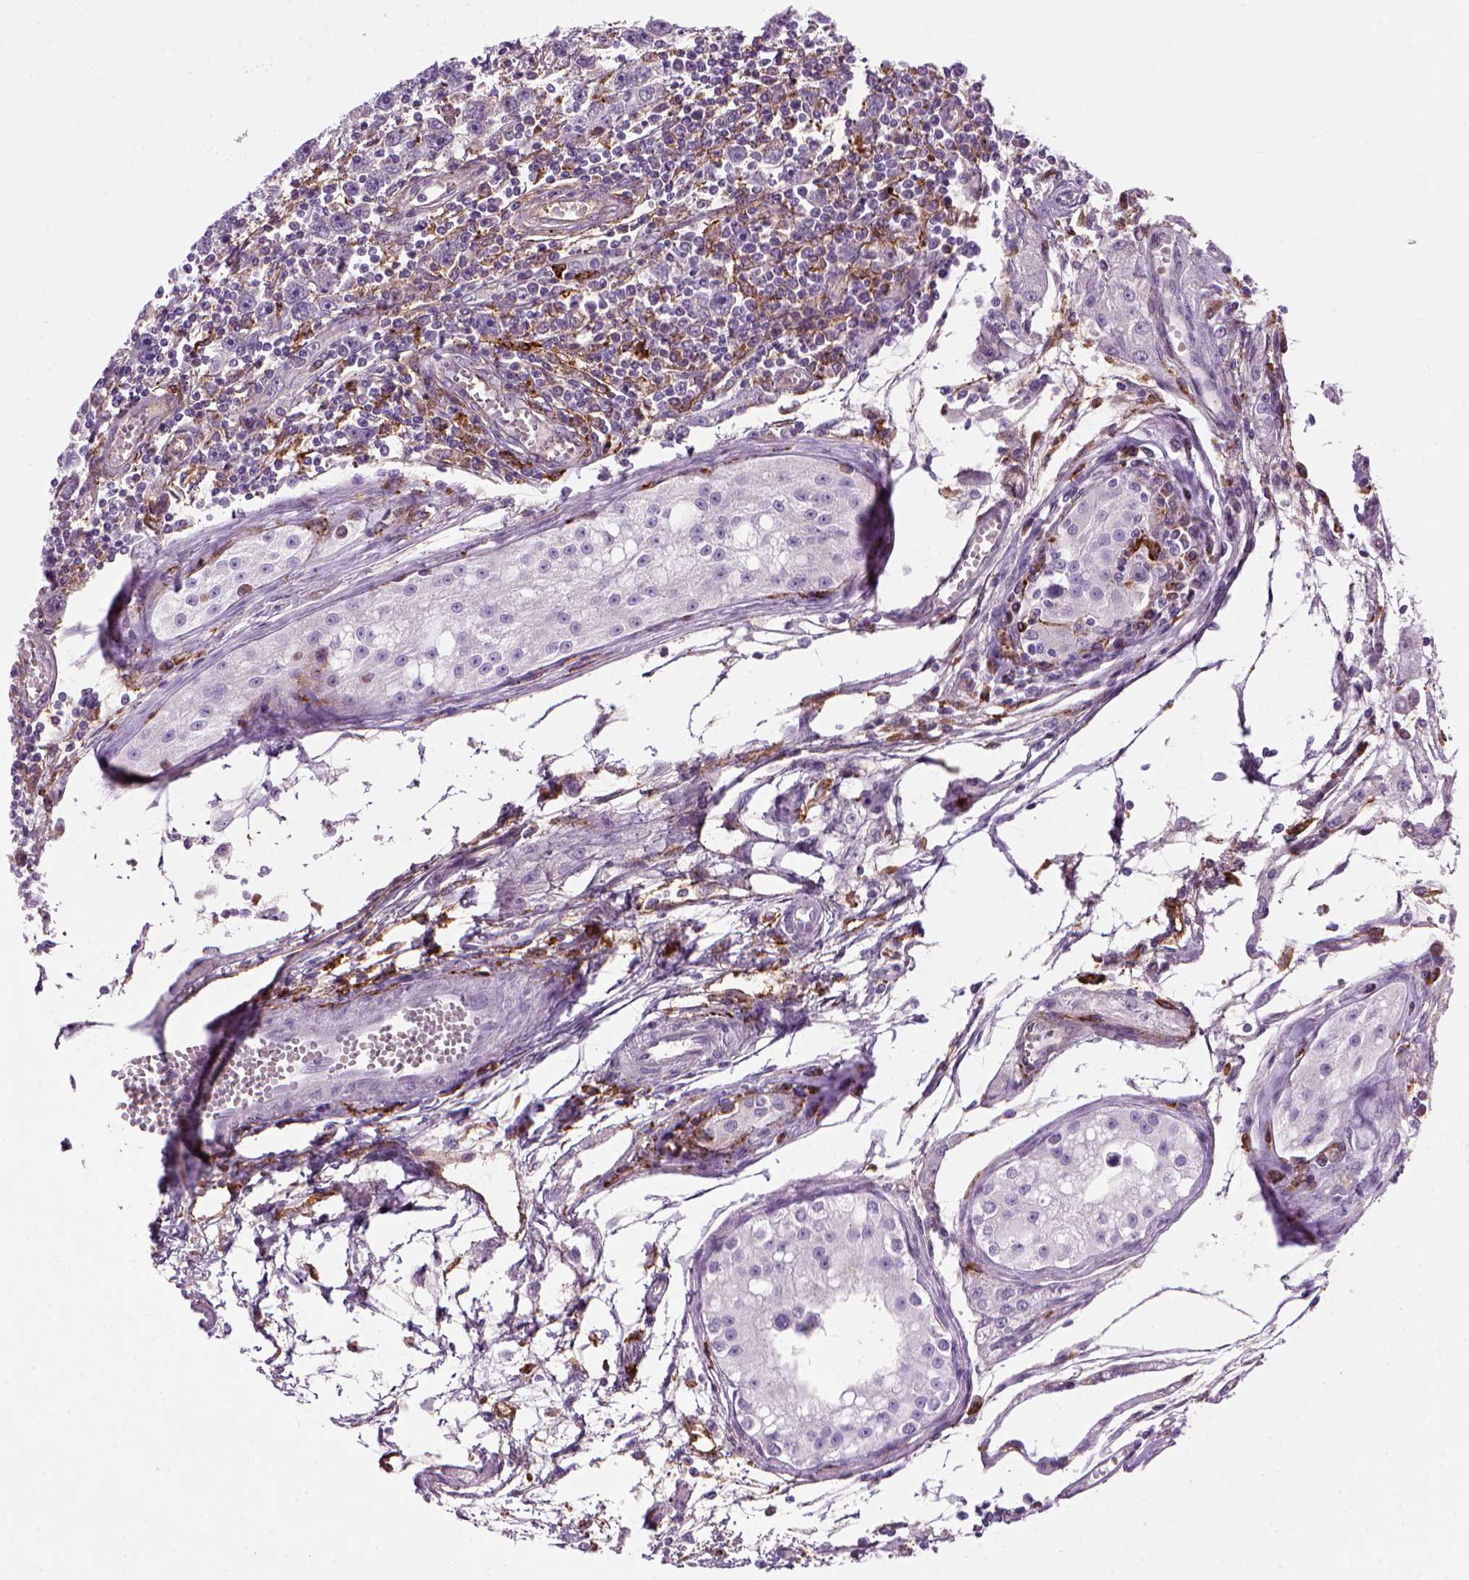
{"staining": {"intensity": "negative", "quantity": "none", "location": "none"}, "tissue": "testis cancer", "cell_type": "Tumor cells", "image_type": "cancer", "snomed": [{"axis": "morphology", "description": "Seminoma, NOS"}, {"axis": "topography", "description": "Testis"}], "caption": "There is no significant expression in tumor cells of seminoma (testis).", "gene": "MARCKS", "patient": {"sex": "male", "age": 30}}